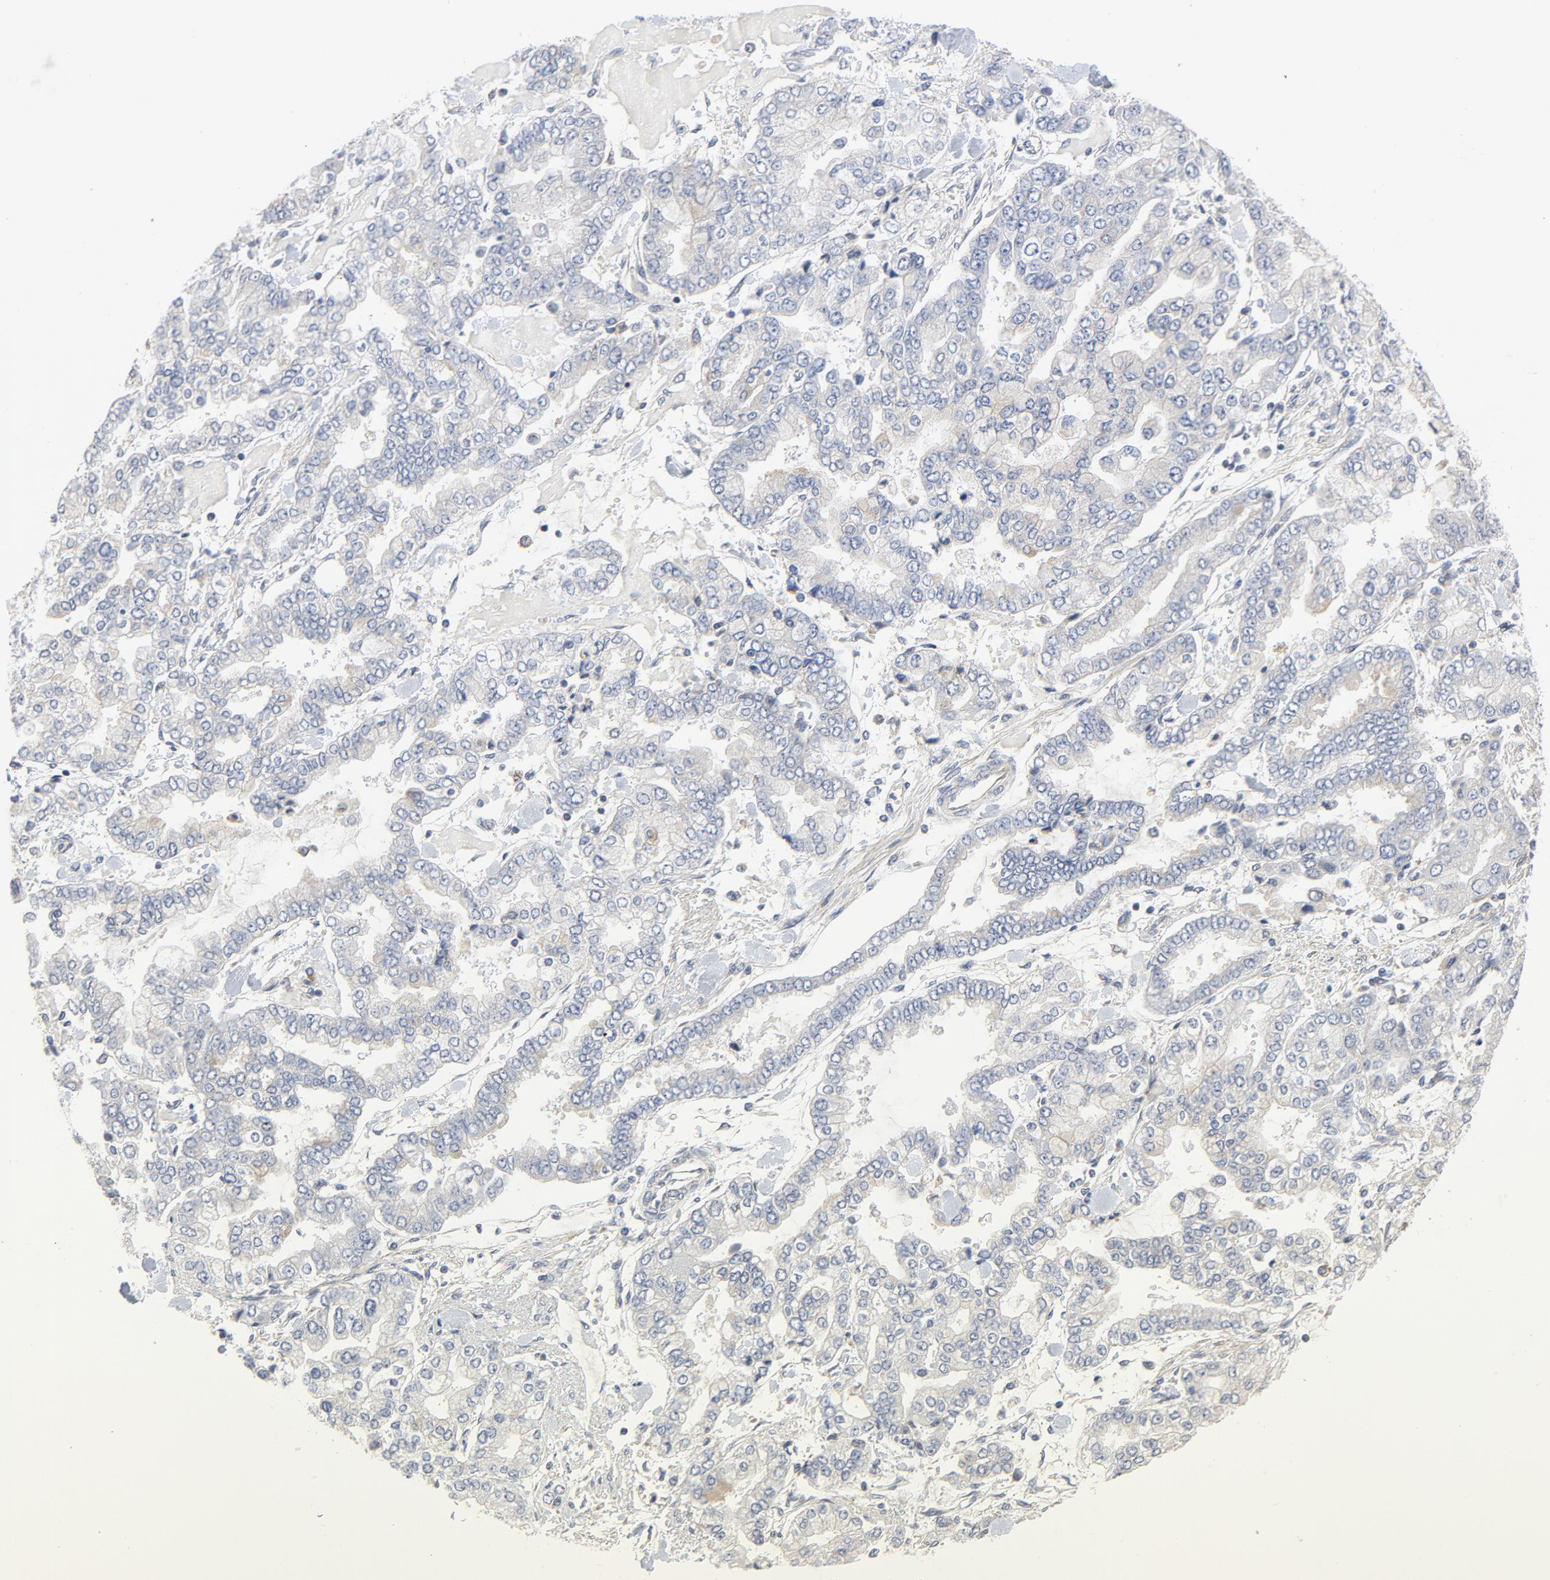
{"staining": {"intensity": "weak", "quantity": "<25%", "location": "nuclear"}, "tissue": "stomach cancer", "cell_type": "Tumor cells", "image_type": "cancer", "snomed": [{"axis": "morphology", "description": "Normal tissue, NOS"}, {"axis": "morphology", "description": "Adenocarcinoma, NOS"}, {"axis": "topography", "description": "Stomach, upper"}, {"axis": "topography", "description": "Stomach"}], "caption": "This photomicrograph is of stomach cancer (adenocarcinoma) stained with immunohistochemistry to label a protein in brown with the nuclei are counter-stained blue. There is no staining in tumor cells.", "gene": "C14orf119", "patient": {"sex": "male", "age": 76}}